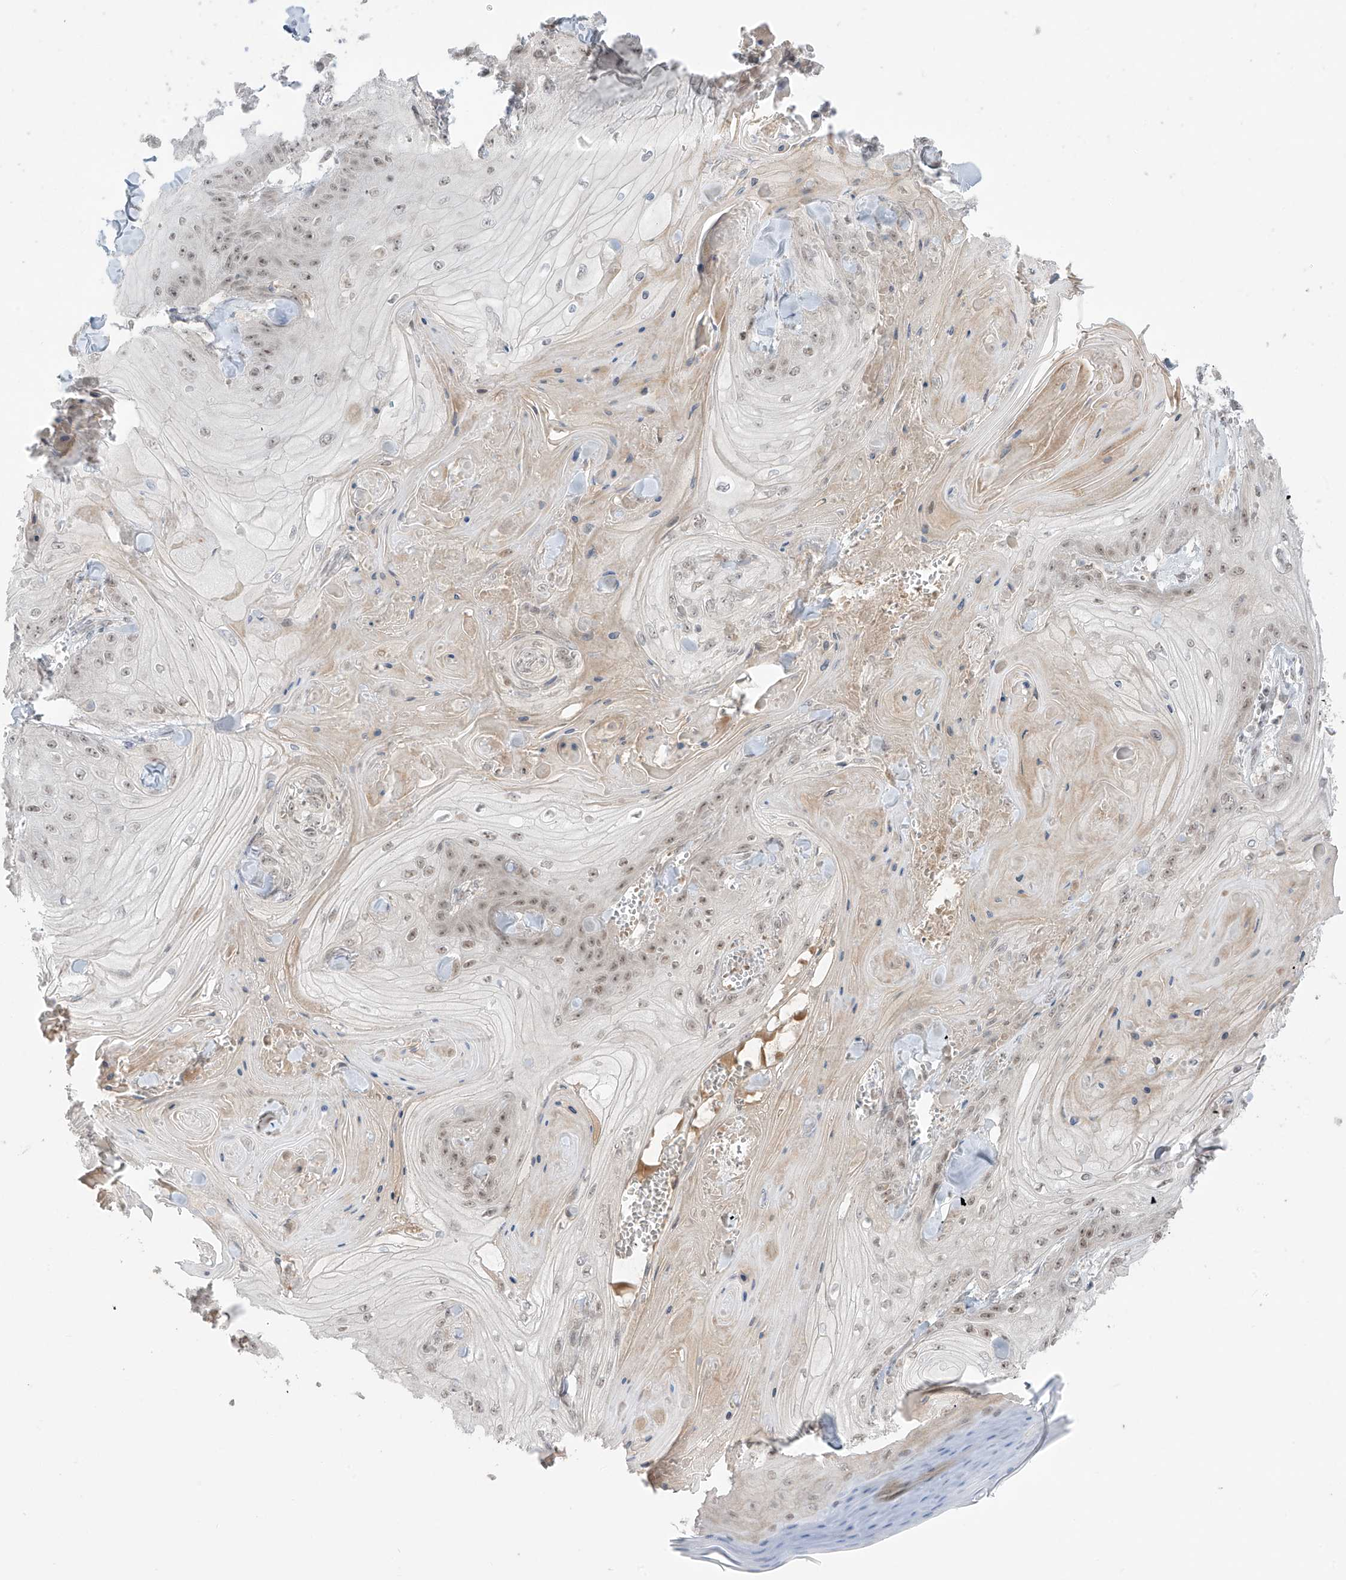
{"staining": {"intensity": "weak", "quantity": ">75%", "location": "nuclear"}, "tissue": "skin cancer", "cell_type": "Tumor cells", "image_type": "cancer", "snomed": [{"axis": "morphology", "description": "Squamous cell carcinoma, NOS"}, {"axis": "topography", "description": "Skin"}], "caption": "The immunohistochemical stain shows weak nuclear expression in tumor cells of skin cancer tissue. (IHC, brightfield microscopy, high magnification).", "gene": "OGT", "patient": {"sex": "male", "age": 74}}